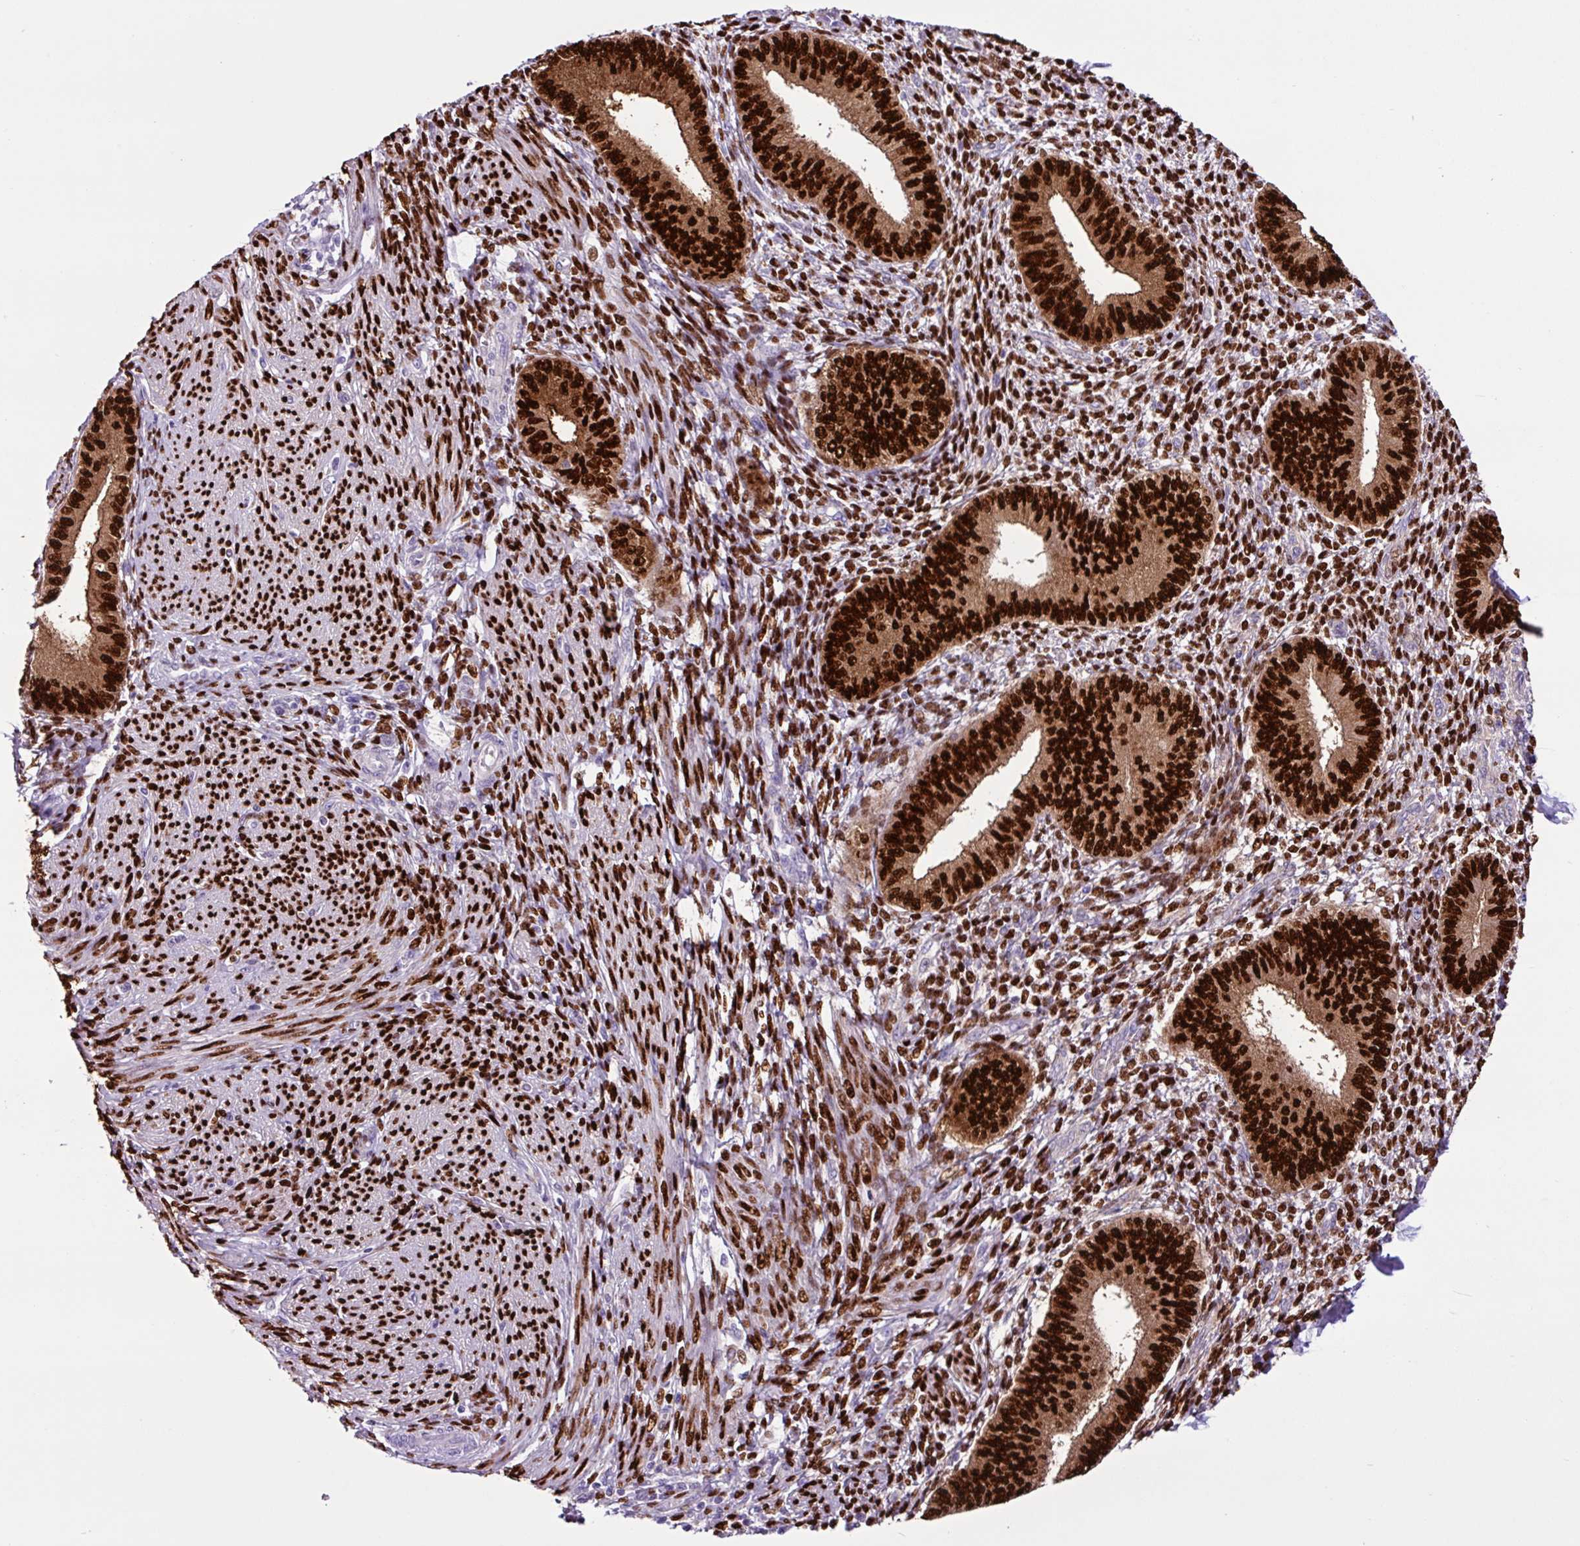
{"staining": {"intensity": "strong", "quantity": ">75%", "location": "nuclear"}, "tissue": "endometrium", "cell_type": "Cells in endometrial stroma", "image_type": "normal", "snomed": [{"axis": "morphology", "description": "Normal tissue, NOS"}, {"axis": "topography", "description": "Endometrium"}], "caption": "There is high levels of strong nuclear positivity in cells in endometrial stroma of unremarkable endometrium, as demonstrated by immunohistochemical staining (brown color).", "gene": "PGR", "patient": {"sex": "female", "age": 49}}